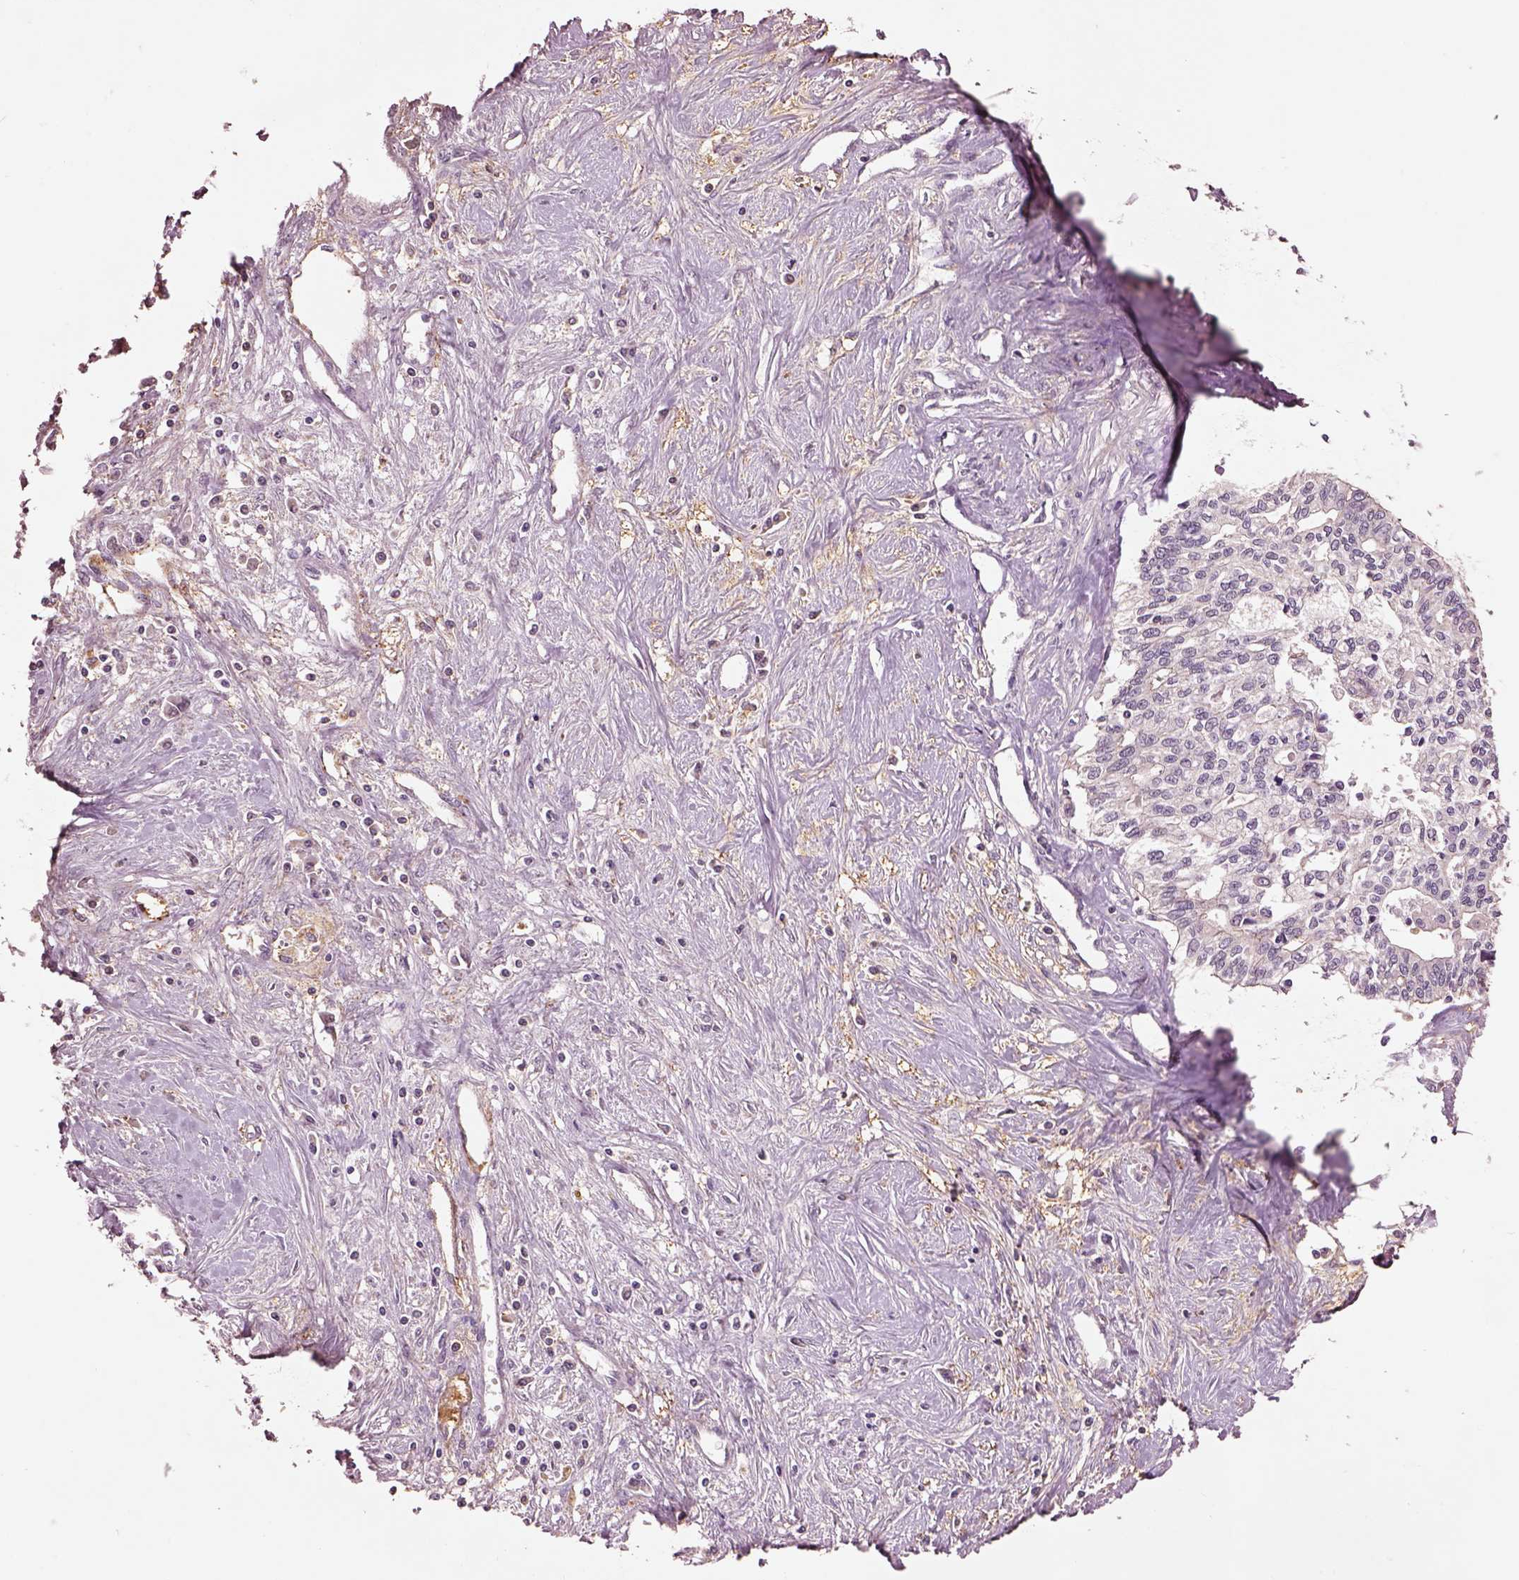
{"staining": {"intensity": "negative", "quantity": "none", "location": "none"}, "tissue": "liver cancer", "cell_type": "Tumor cells", "image_type": "cancer", "snomed": [{"axis": "morphology", "description": "Cholangiocarcinoma"}, {"axis": "topography", "description": "Liver"}], "caption": "An immunohistochemistry histopathology image of liver cancer is shown. There is no staining in tumor cells of liver cancer. Brightfield microscopy of IHC stained with DAB (brown) and hematoxylin (blue), captured at high magnification.", "gene": "MTHFS", "patient": {"sex": "female", "age": 61}}